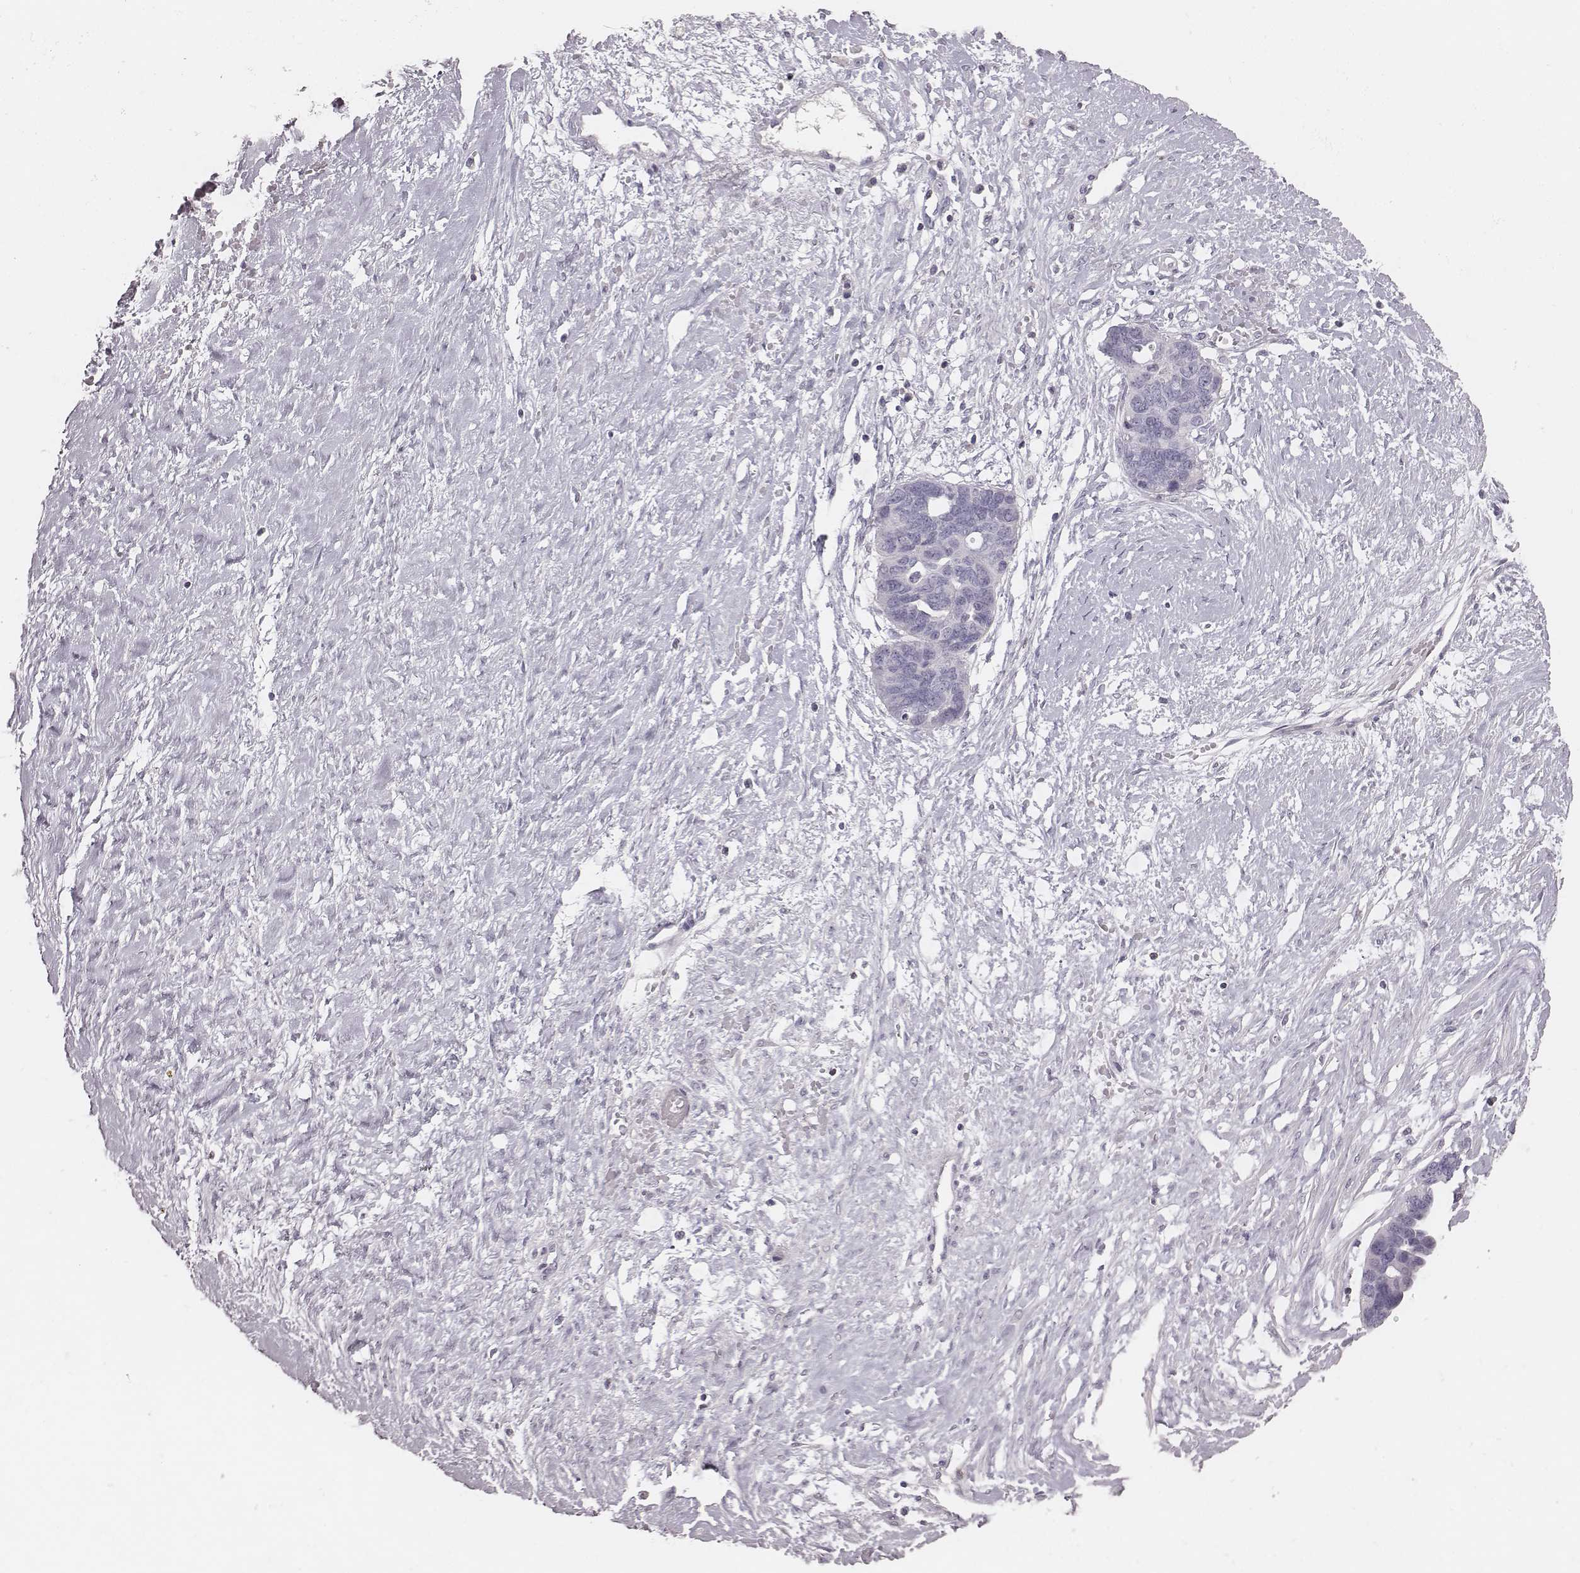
{"staining": {"intensity": "negative", "quantity": "none", "location": "none"}, "tissue": "ovarian cancer", "cell_type": "Tumor cells", "image_type": "cancer", "snomed": [{"axis": "morphology", "description": "Cystadenocarcinoma, serous, NOS"}, {"axis": "topography", "description": "Ovary"}], "caption": "The histopathology image shows no significant expression in tumor cells of ovarian serous cystadenocarcinoma.", "gene": "PDCD1", "patient": {"sex": "female", "age": 69}}